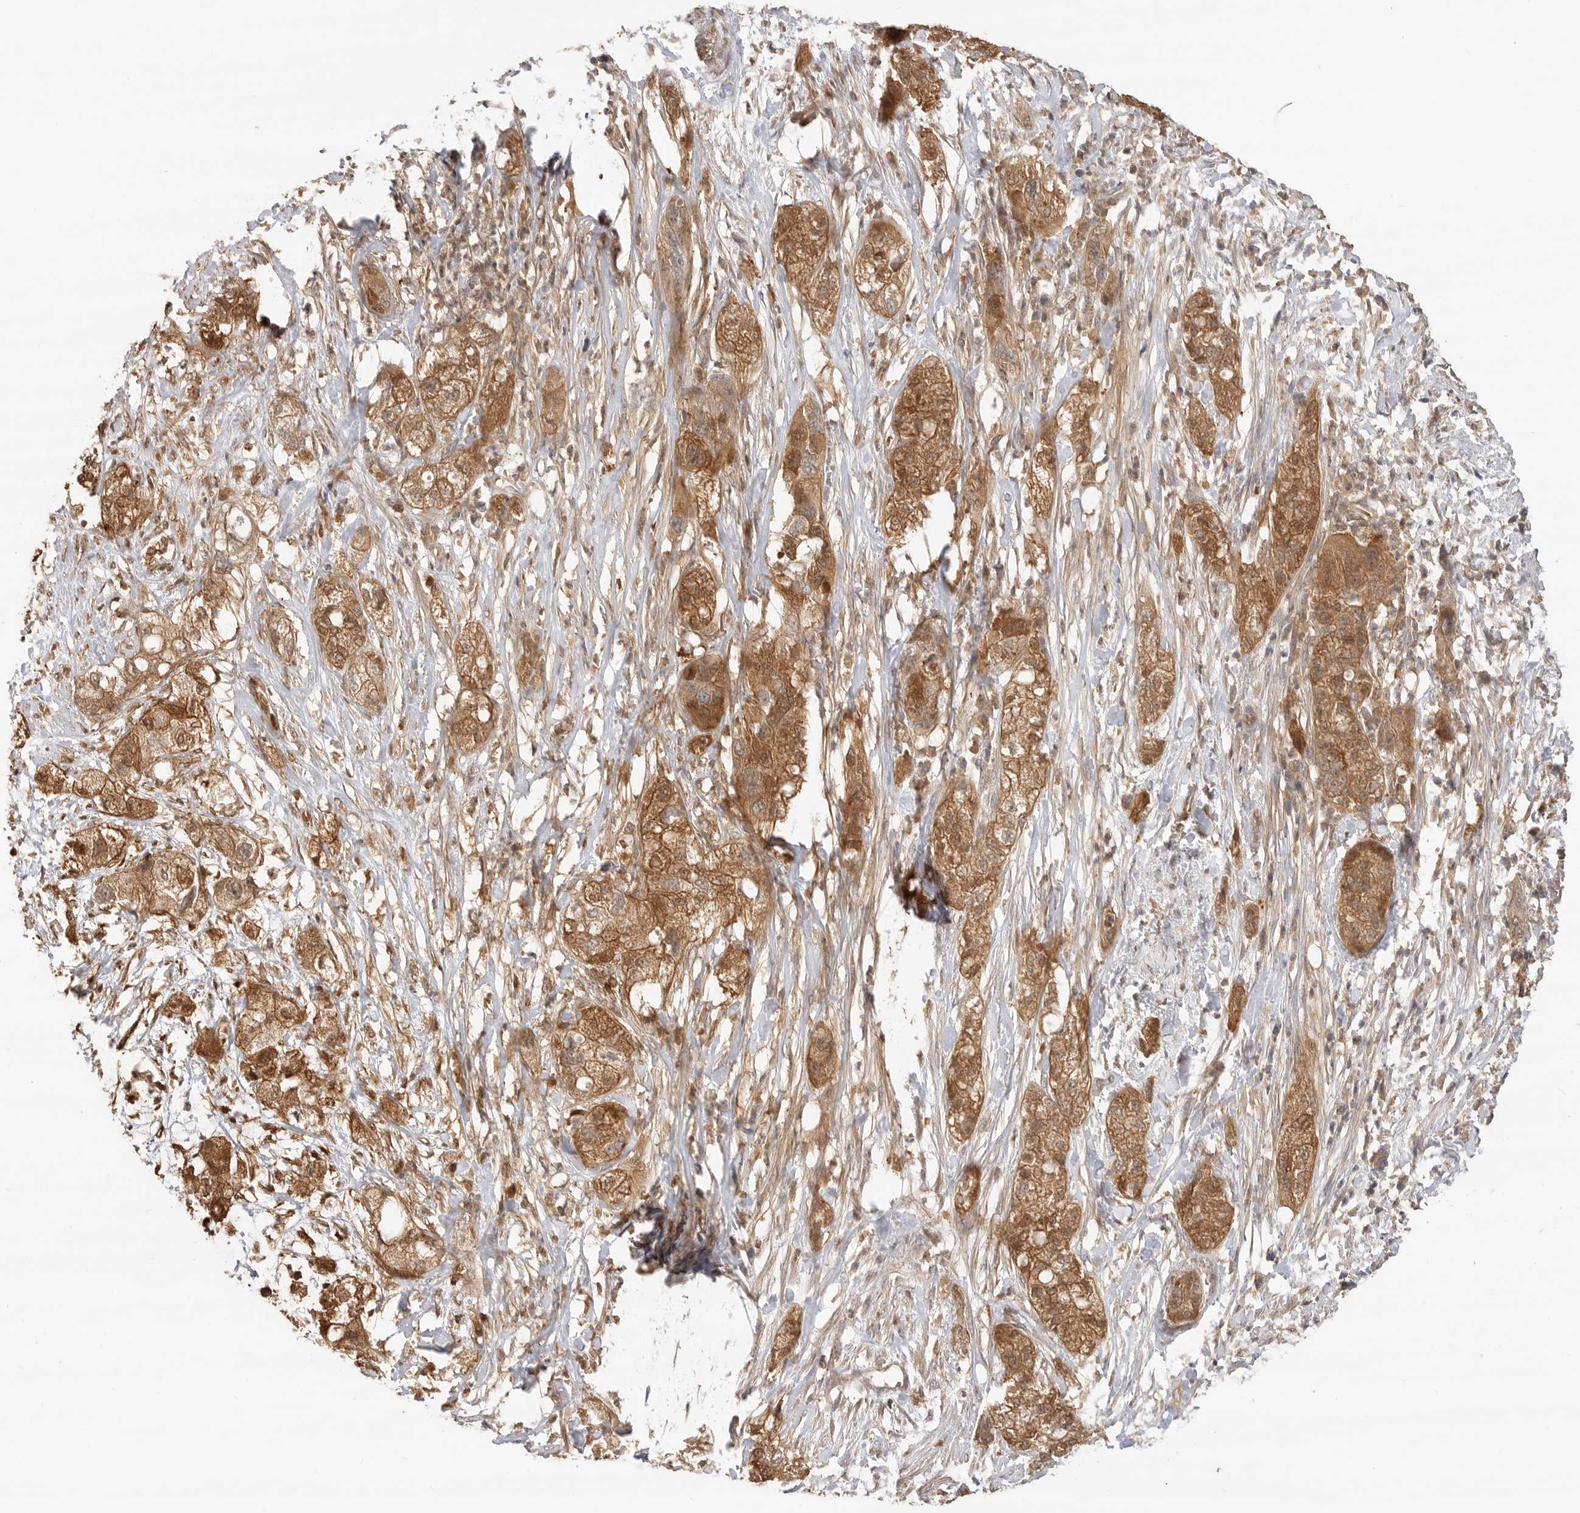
{"staining": {"intensity": "moderate", "quantity": ">75%", "location": "cytoplasmic/membranous"}, "tissue": "pancreatic cancer", "cell_type": "Tumor cells", "image_type": "cancer", "snomed": [{"axis": "morphology", "description": "Adenocarcinoma, NOS"}, {"axis": "topography", "description": "Pancreas"}], "caption": "Adenocarcinoma (pancreatic) stained with DAB (3,3'-diaminobenzidine) immunohistochemistry exhibits medium levels of moderate cytoplasmic/membranous staining in about >75% of tumor cells.", "gene": "CLDN12", "patient": {"sex": "female", "age": 78}}